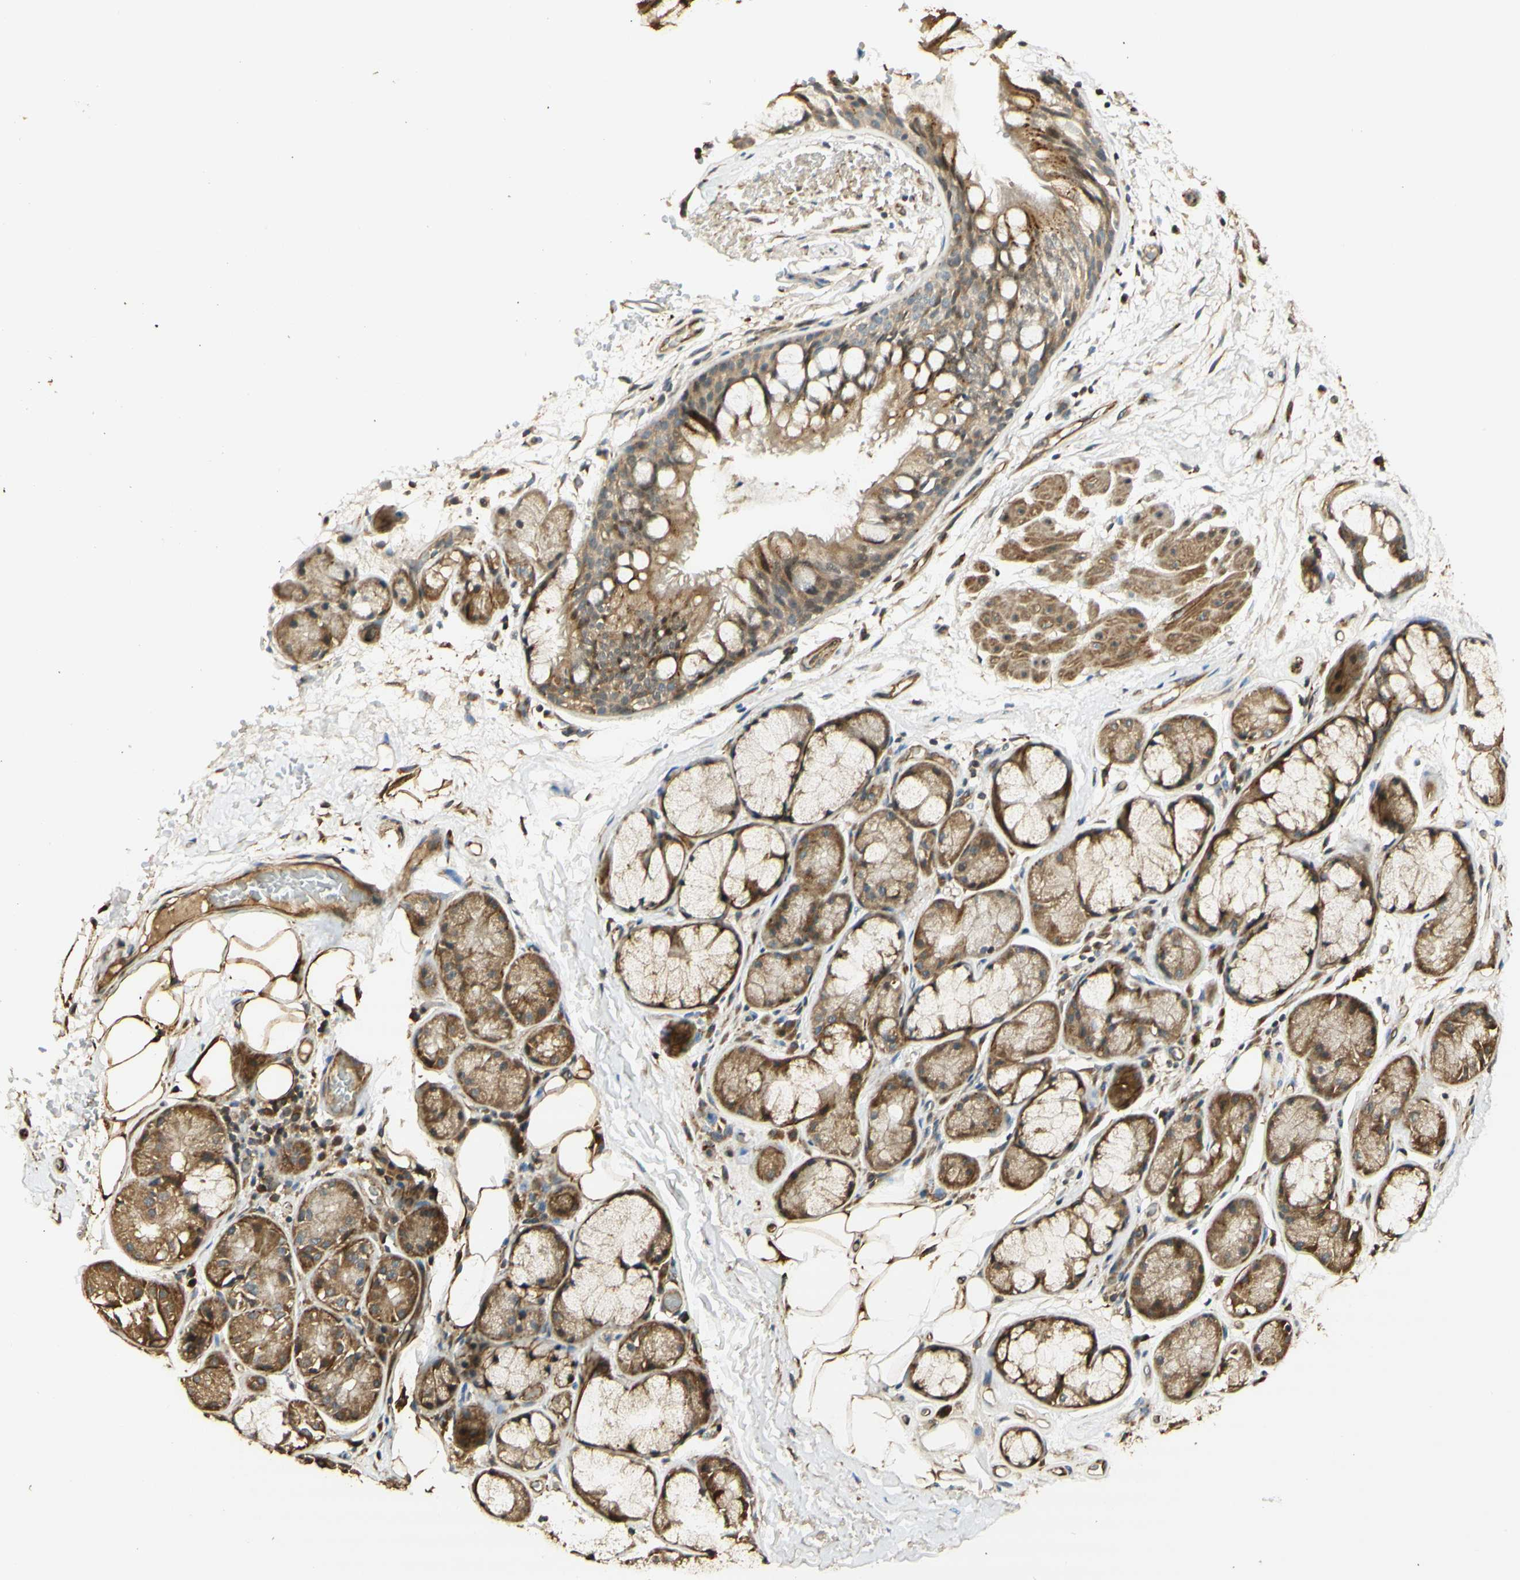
{"staining": {"intensity": "weak", "quantity": ">75%", "location": "cytoplasmic/membranous"}, "tissue": "bronchus", "cell_type": "Respiratory epithelial cells", "image_type": "normal", "snomed": [{"axis": "morphology", "description": "Normal tissue, NOS"}, {"axis": "topography", "description": "Bronchus"}], "caption": "Immunohistochemical staining of normal bronchus exhibits weak cytoplasmic/membranous protein positivity in approximately >75% of respiratory epithelial cells.", "gene": "AGER", "patient": {"sex": "male", "age": 66}}